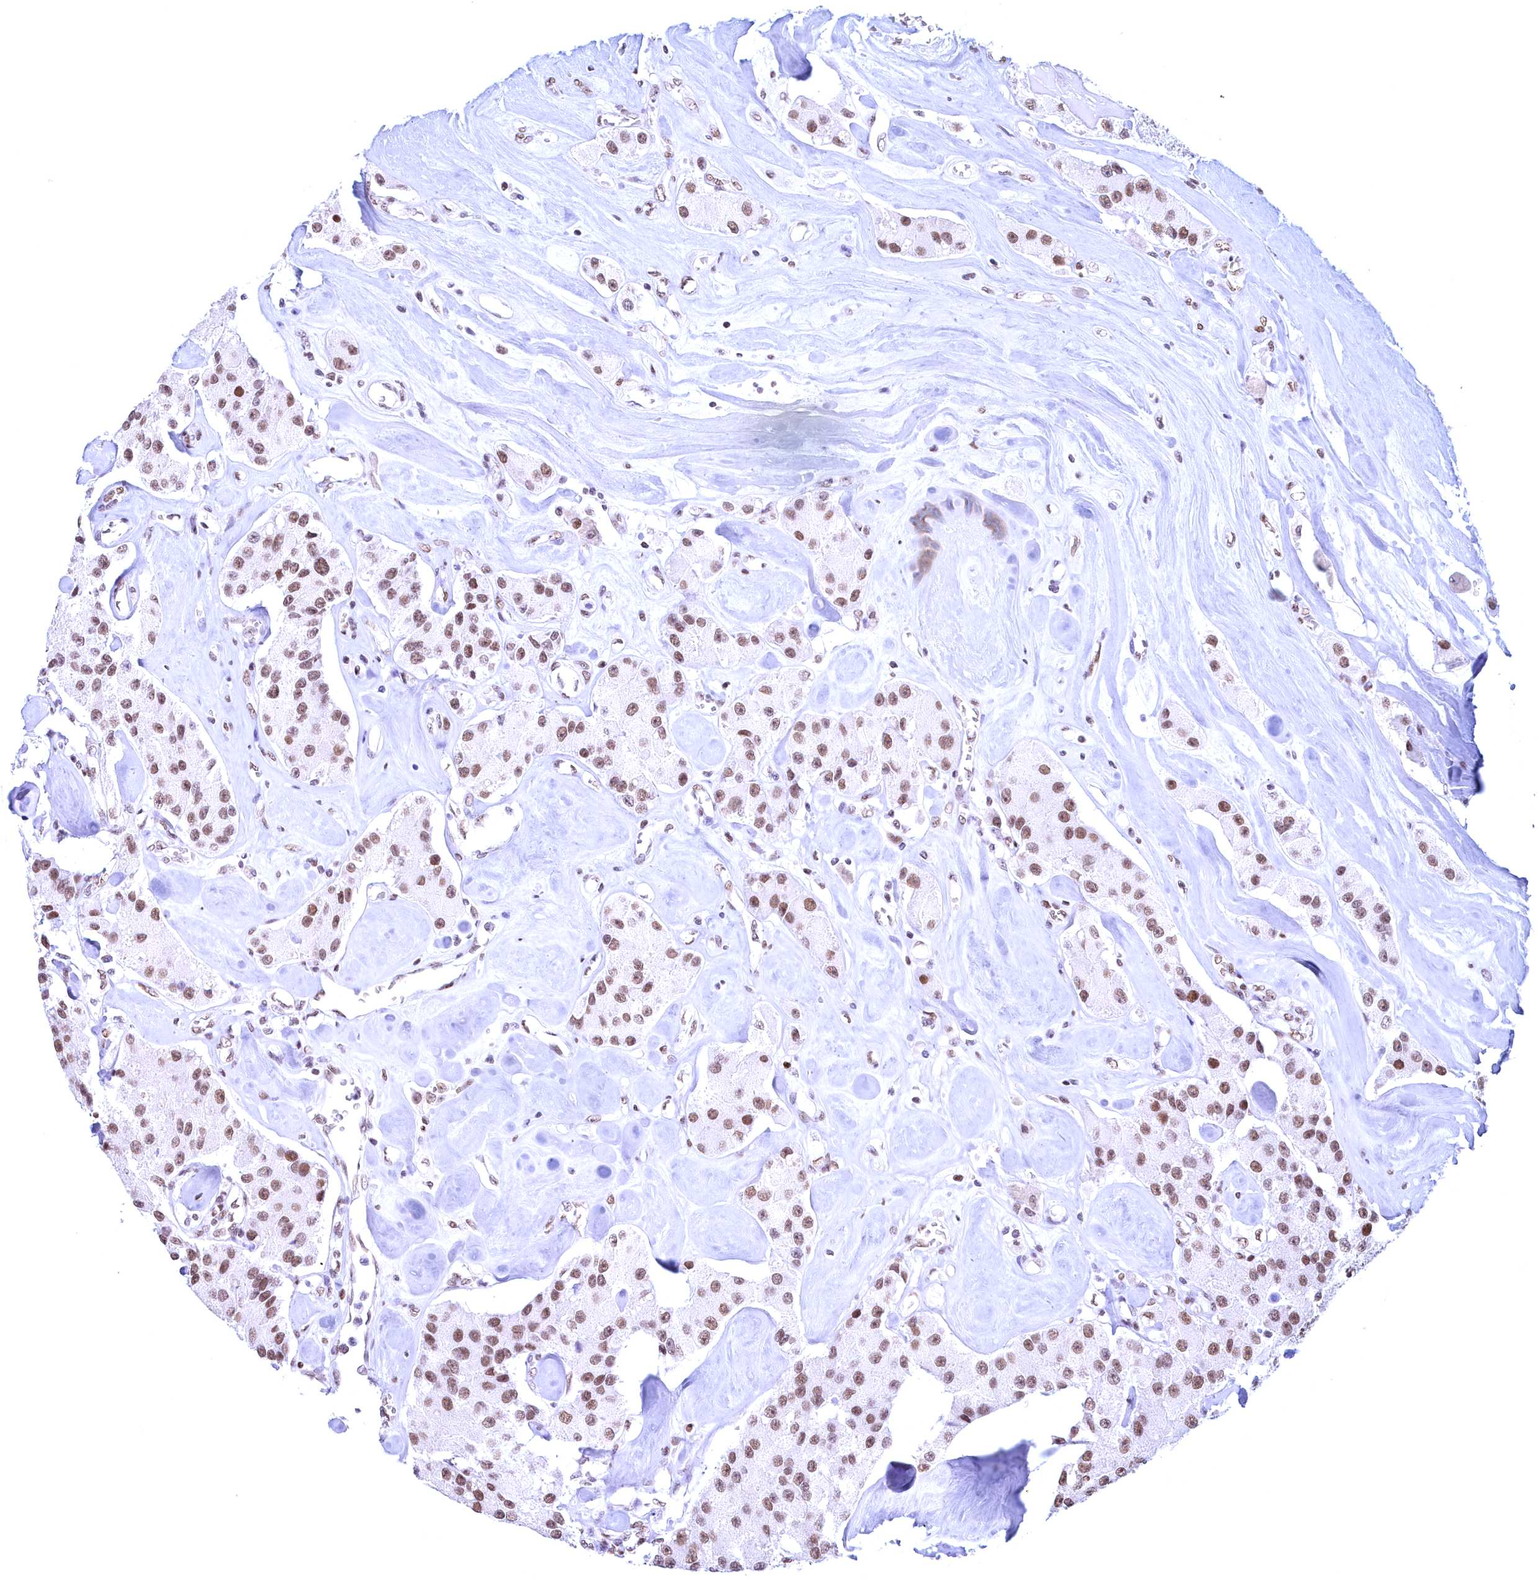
{"staining": {"intensity": "moderate", "quantity": ">75%", "location": "nuclear"}, "tissue": "carcinoid", "cell_type": "Tumor cells", "image_type": "cancer", "snomed": [{"axis": "morphology", "description": "Carcinoid, malignant, NOS"}, {"axis": "topography", "description": "Pancreas"}], "caption": "IHC micrograph of neoplastic tissue: malignant carcinoid stained using immunohistochemistry (IHC) displays medium levels of moderate protein expression localized specifically in the nuclear of tumor cells, appearing as a nuclear brown color.", "gene": "CDC26", "patient": {"sex": "male", "age": 41}}